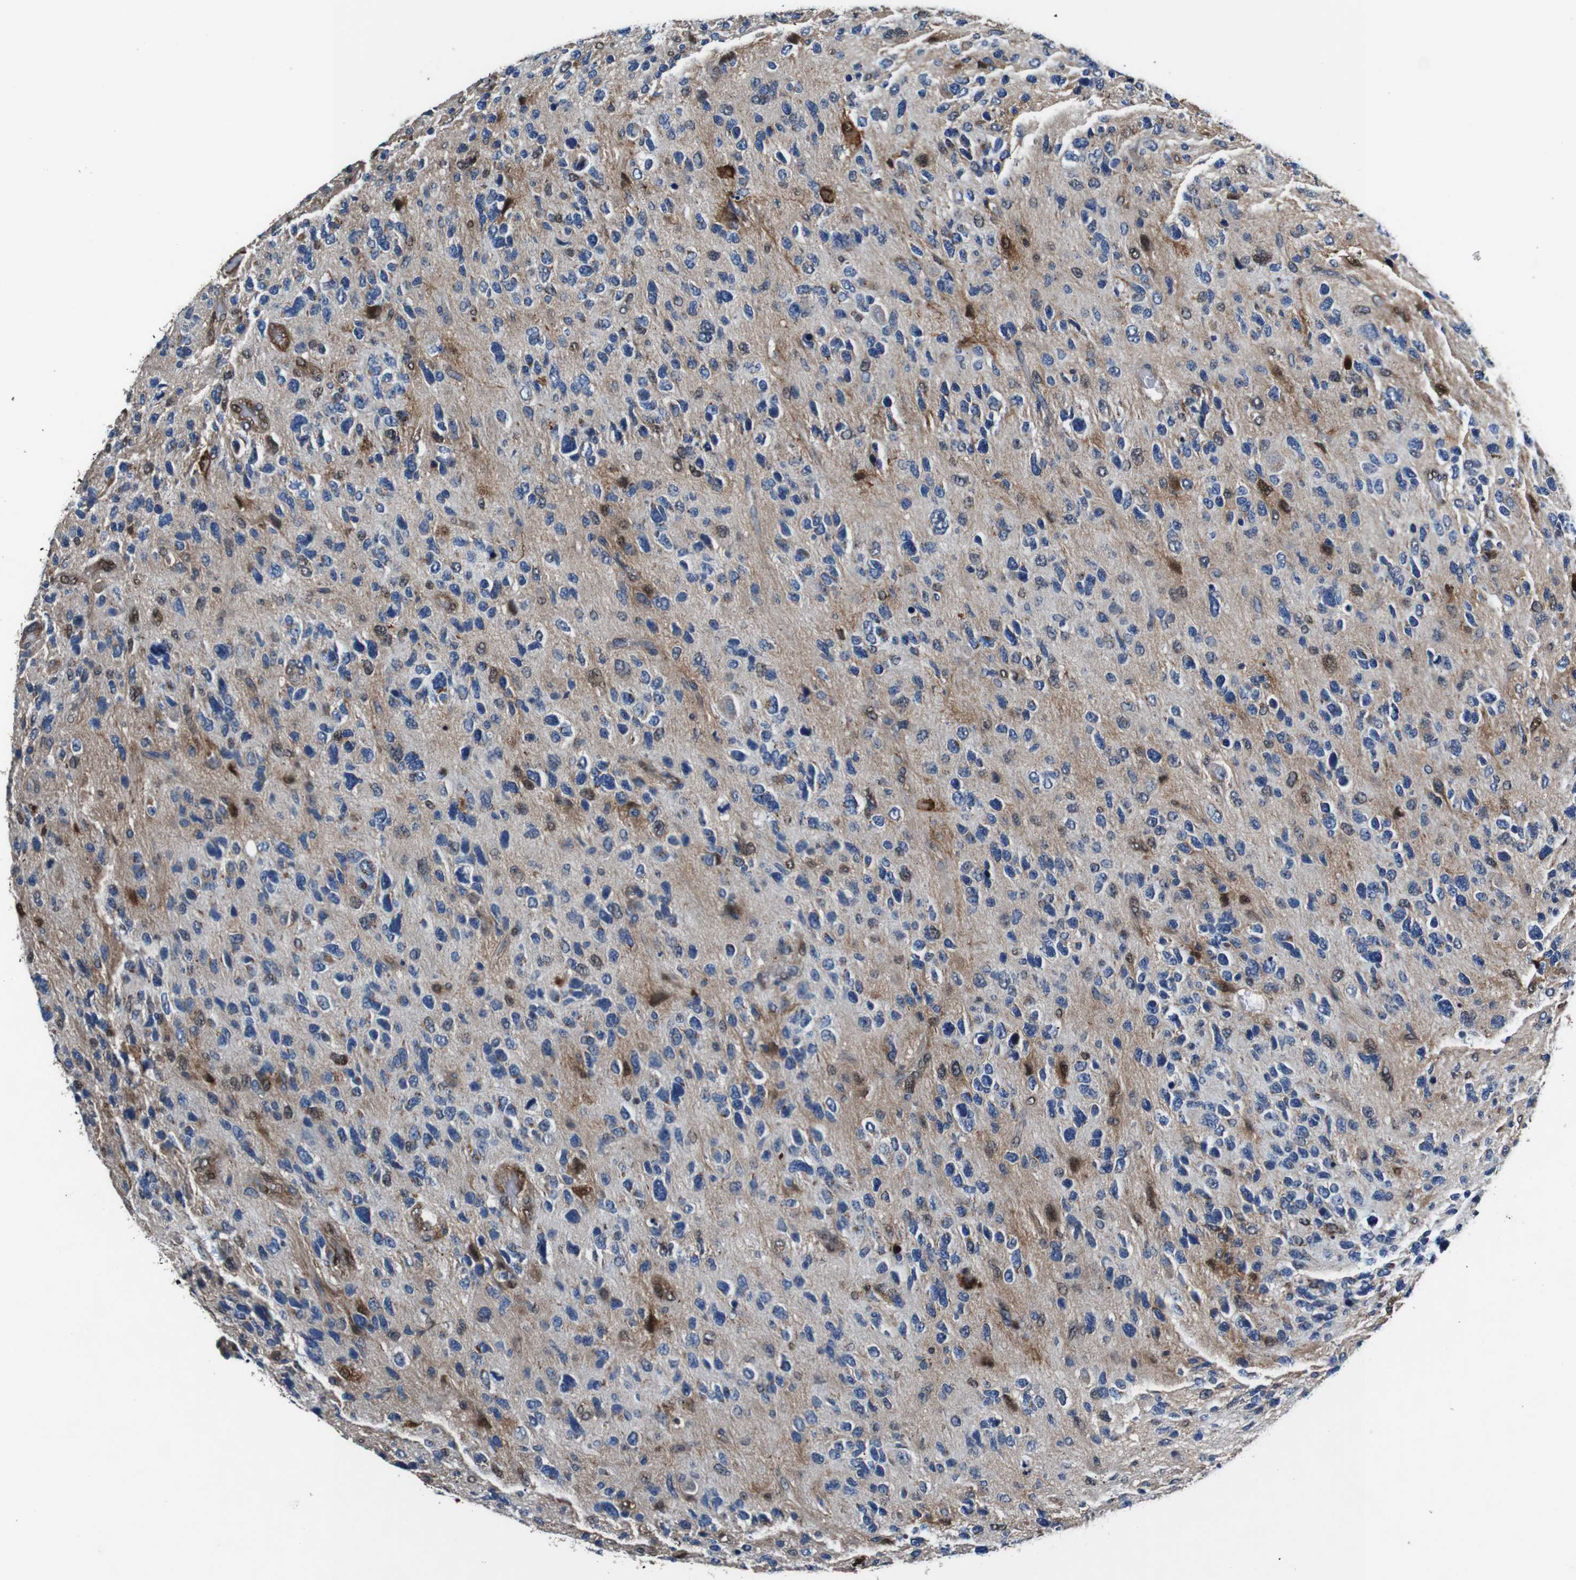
{"staining": {"intensity": "strong", "quantity": "<25%", "location": "cytoplasmic/membranous,nuclear"}, "tissue": "glioma", "cell_type": "Tumor cells", "image_type": "cancer", "snomed": [{"axis": "morphology", "description": "Glioma, malignant, High grade"}, {"axis": "topography", "description": "Brain"}], "caption": "Glioma was stained to show a protein in brown. There is medium levels of strong cytoplasmic/membranous and nuclear positivity in approximately <25% of tumor cells.", "gene": "ANXA1", "patient": {"sex": "female", "age": 58}}